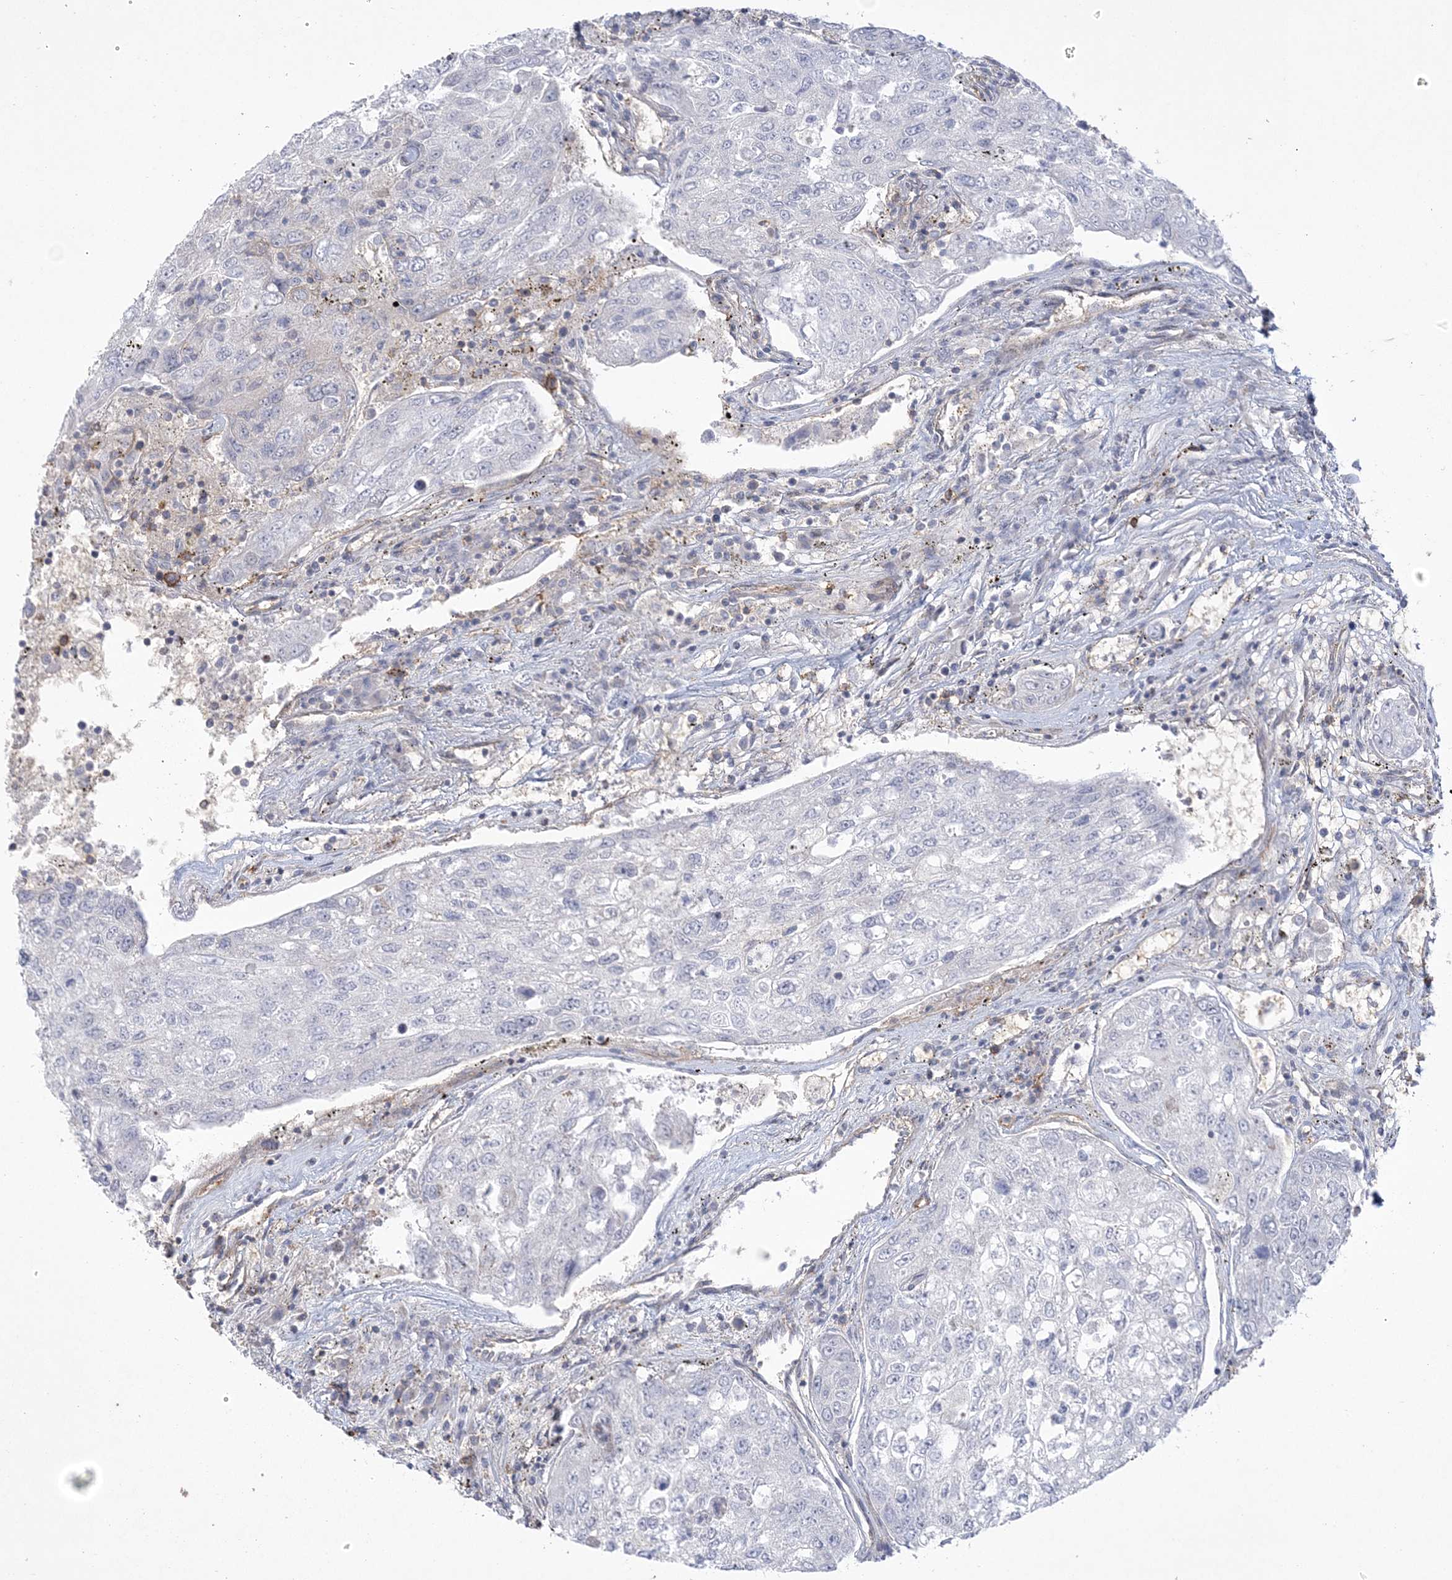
{"staining": {"intensity": "negative", "quantity": "none", "location": "none"}, "tissue": "urothelial cancer", "cell_type": "Tumor cells", "image_type": "cancer", "snomed": [{"axis": "morphology", "description": "Urothelial carcinoma, High grade"}, {"axis": "topography", "description": "Lymph node"}, {"axis": "topography", "description": "Urinary bladder"}], "caption": "This is an IHC image of high-grade urothelial carcinoma. There is no staining in tumor cells.", "gene": "ADAMTS12", "patient": {"sex": "male", "age": 51}}